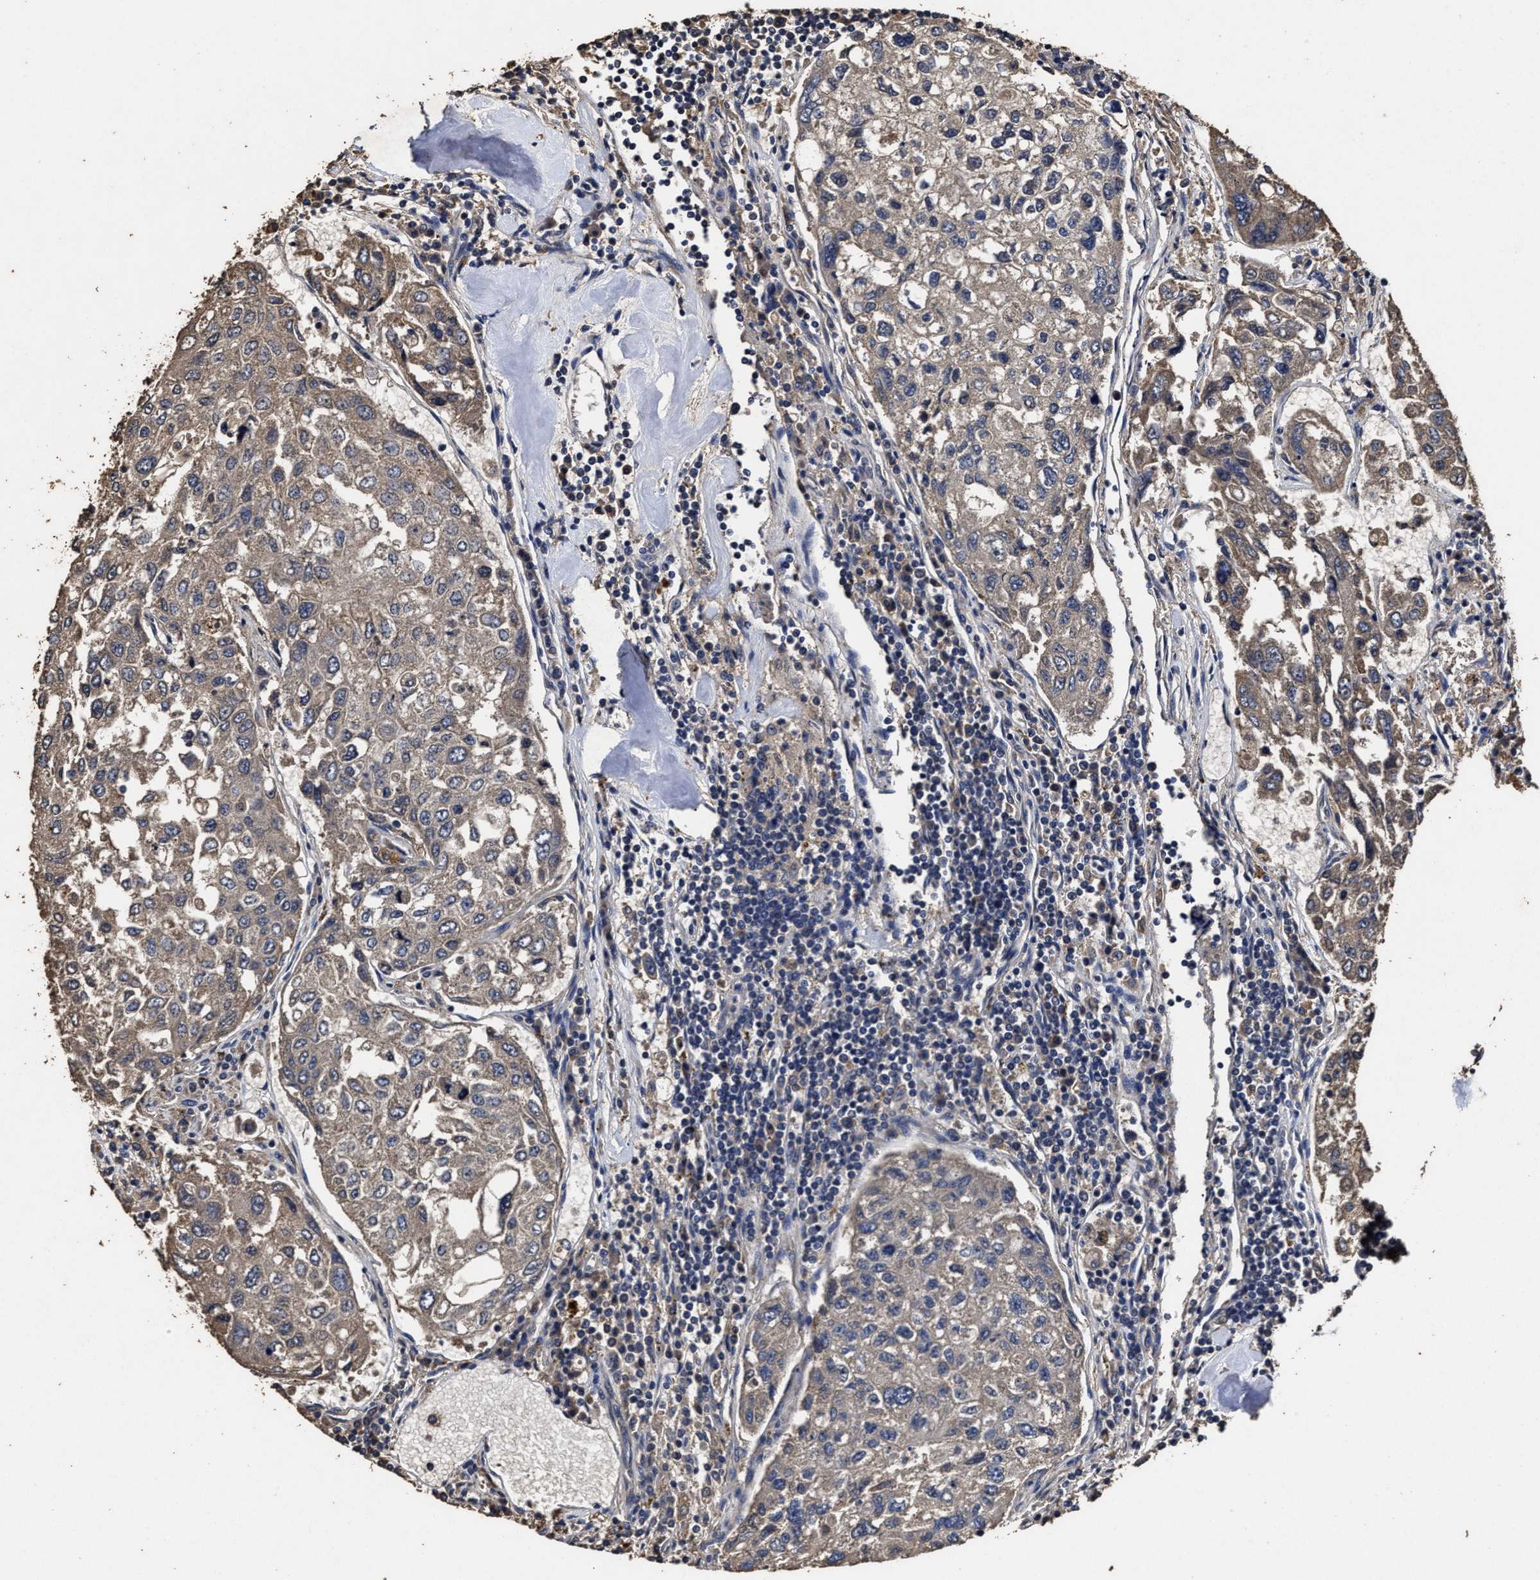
{"staining": {"intensity": "weak", "quantity": ">75%", "location": "cytoplasmic/membranous"}, "tissue": "urothelial cancer", "cell_type": "Tumor cells", "image_type": "cancer", "snomed": [{"axis": "morphology", "description": "Urothelial carcinoma, High grade"}, {"axis": "topography", "description": "Lymph node"}, {"axis": "topography", "description": "Urinary bladder"}], "caption": "High-magnification brightfield microscopy of urothelial cancer stained with DAB (brown) and counterstained with hematoxylin (blue). tumor cells exhibit weak cytoplasmic/membranous positivity is seen in approximately>75% of cells.", "gene": "PPM1K", "patient": {"sex": "male", "age": 51}}